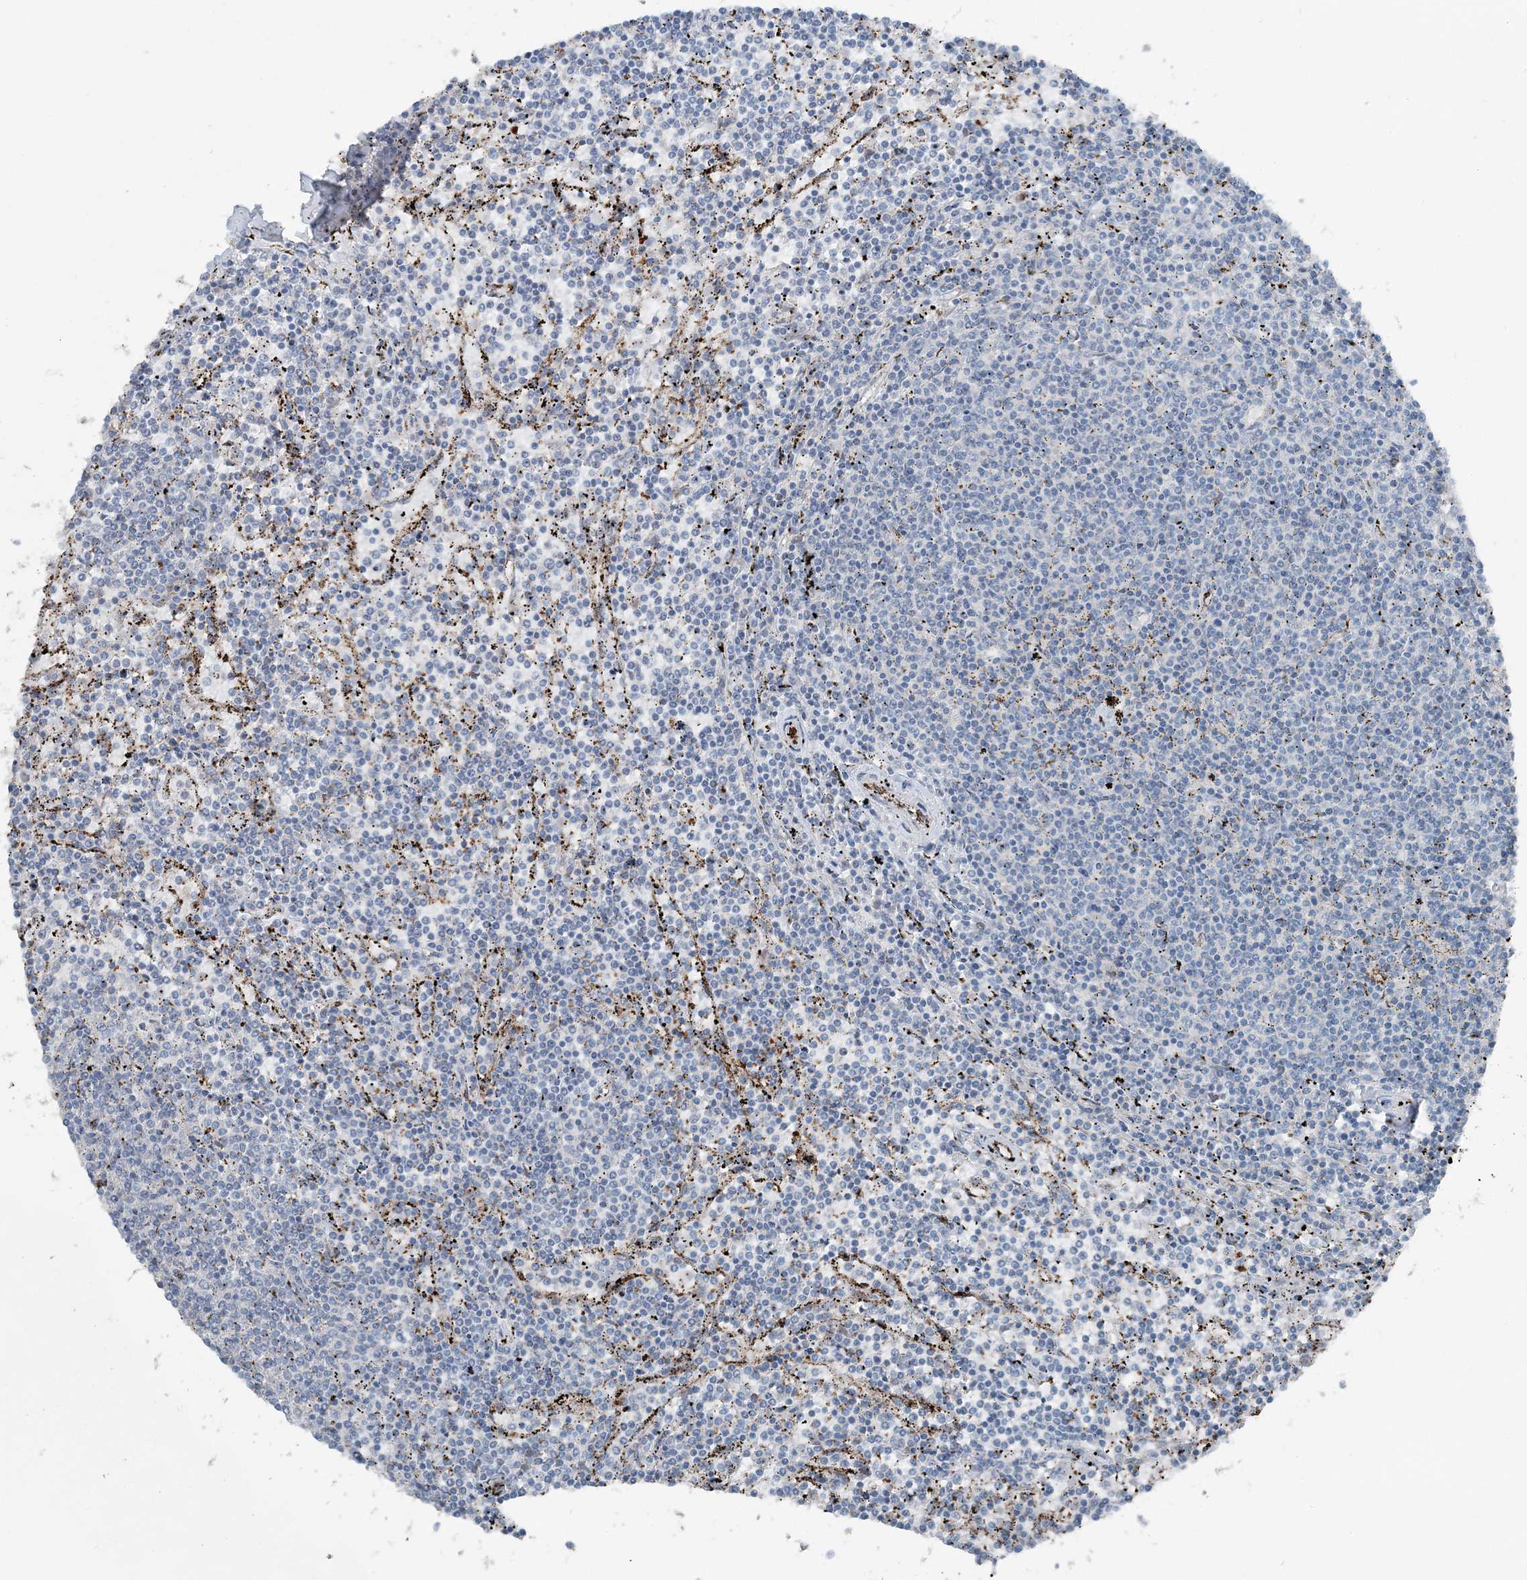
{"staining": {"intensity": "negative", "quantity": "none", "location": "none"}, "tissue": "lymphoma", "cell_type": "Tumor cells", "image_type": "cancer", "snomed": [{"axis": "morphology", "description": "Malignant lymphoma, non-Hodgkin's type, Low grade"}, {"axis": "topography", "description": "Spleen"}], "caption": "Immunohistochemistry image of neoplastic tissue: lymphoma stained with DAB reveals no significant protein expression in tumor cells. The staining was performed using DAB to visualize the protein expression in brown, while the nuclei were stained in blue with hematoxylin (Magnification: 20x).", "gene": "ELOVL7", "patient": {"sex": "female", "age": 50}}